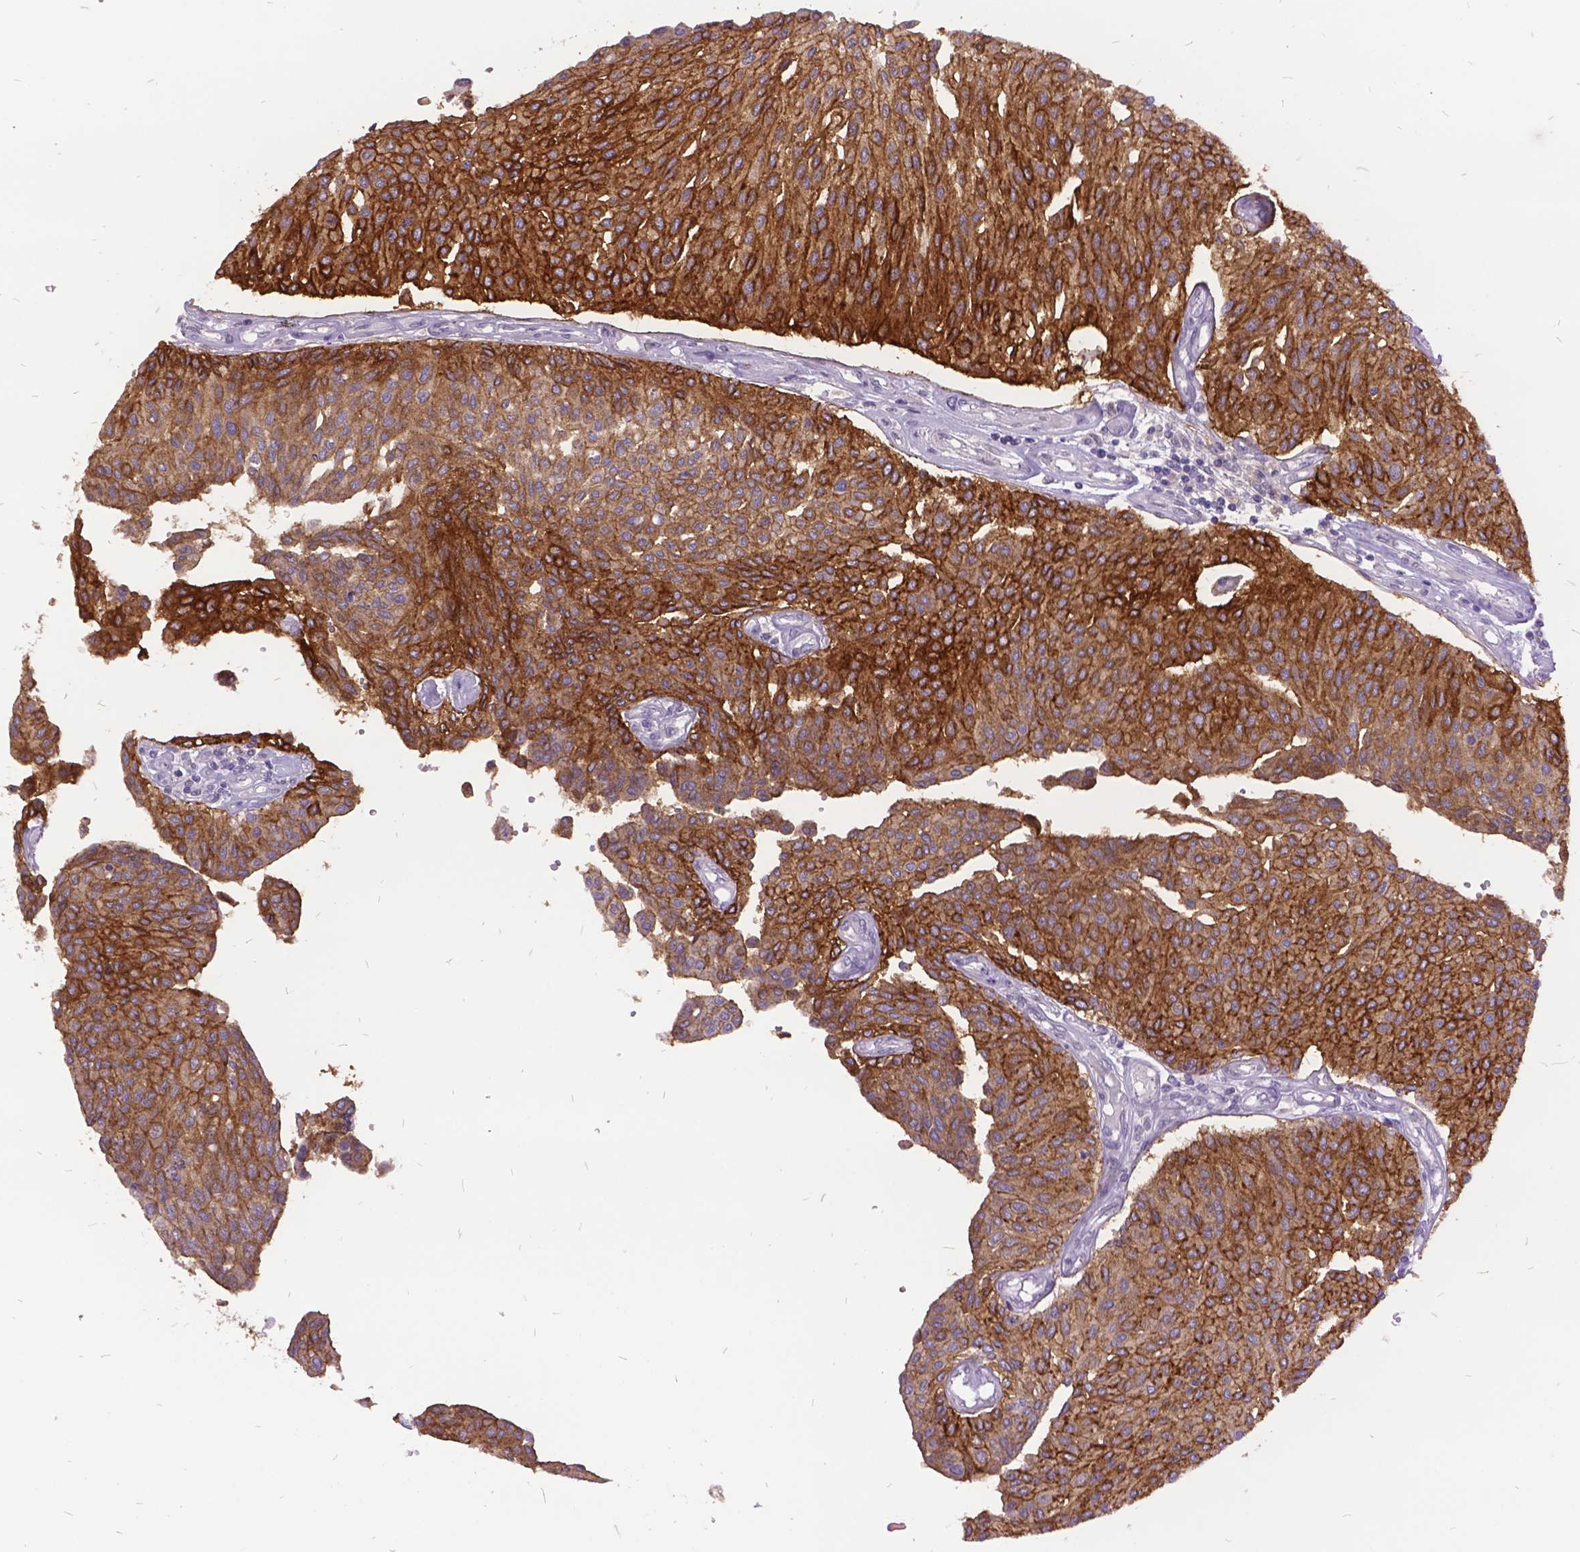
{"staining": {"intensity": "strong", "quantity": "25%-75%", "location": "cytoplasmic/membranous"}, "tissue": "urothelial cancer", "cell_type": "Tumor cells", "image_type": "cancer", "snomed": [{"axis": "morphology", "description": "Urothelial carcinoma, NOS"}, {"axis": "topography", "description": "Urinary bladder"}], "caption": "Immunohistochemical staining of urothelial cancer displays high levels of strong cytoplasmic/membranous protein expression in approximately 25%-75% of tumor cells. The protein of interest is stained brown, and the nuclei are stained in blue (DAB IHC with brightfield microscopy, high magnification).", "gene": "ITGB6", "patient": {"sex": "male", "age": 55}}